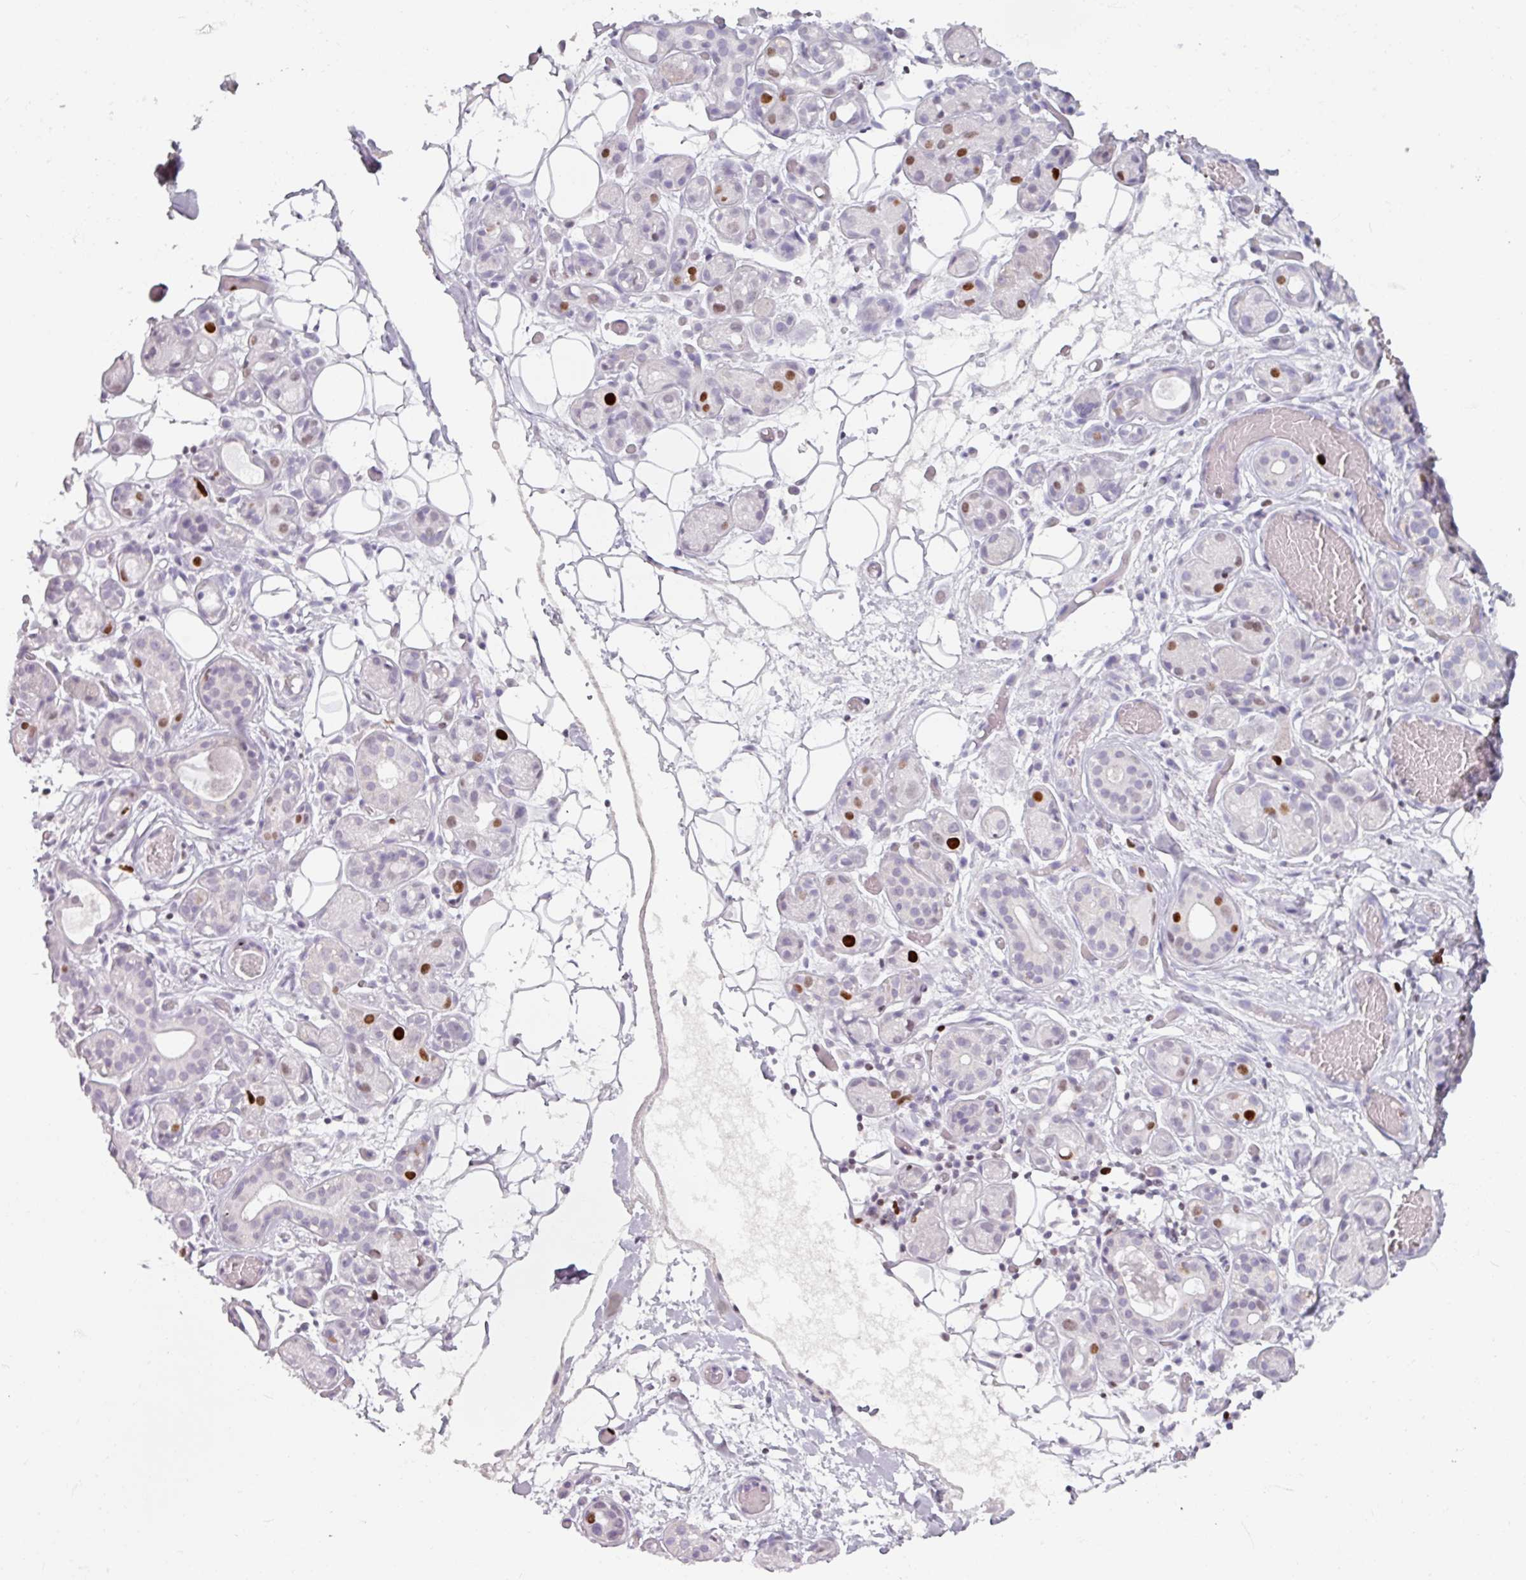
{"staining": {"intensity": "strong", "quantity": "<25%", "location": "nuclear"}, "tissue": "salivary gland", "cell_type": "Glandular cells", "image_type": "normal", "snomed": [{"axis": "morphology", "description": "Normal tissue, NOS"}, {"axis": "topography", "description": "Salivary gland"}], "caption": "This is an image of immunohistochemistry staining of benign salivary gland, which shows strong expression in the nuclear of glandular cells.", "gene": "ATAD2", "patient": {"sex": "male", "age": 82}}